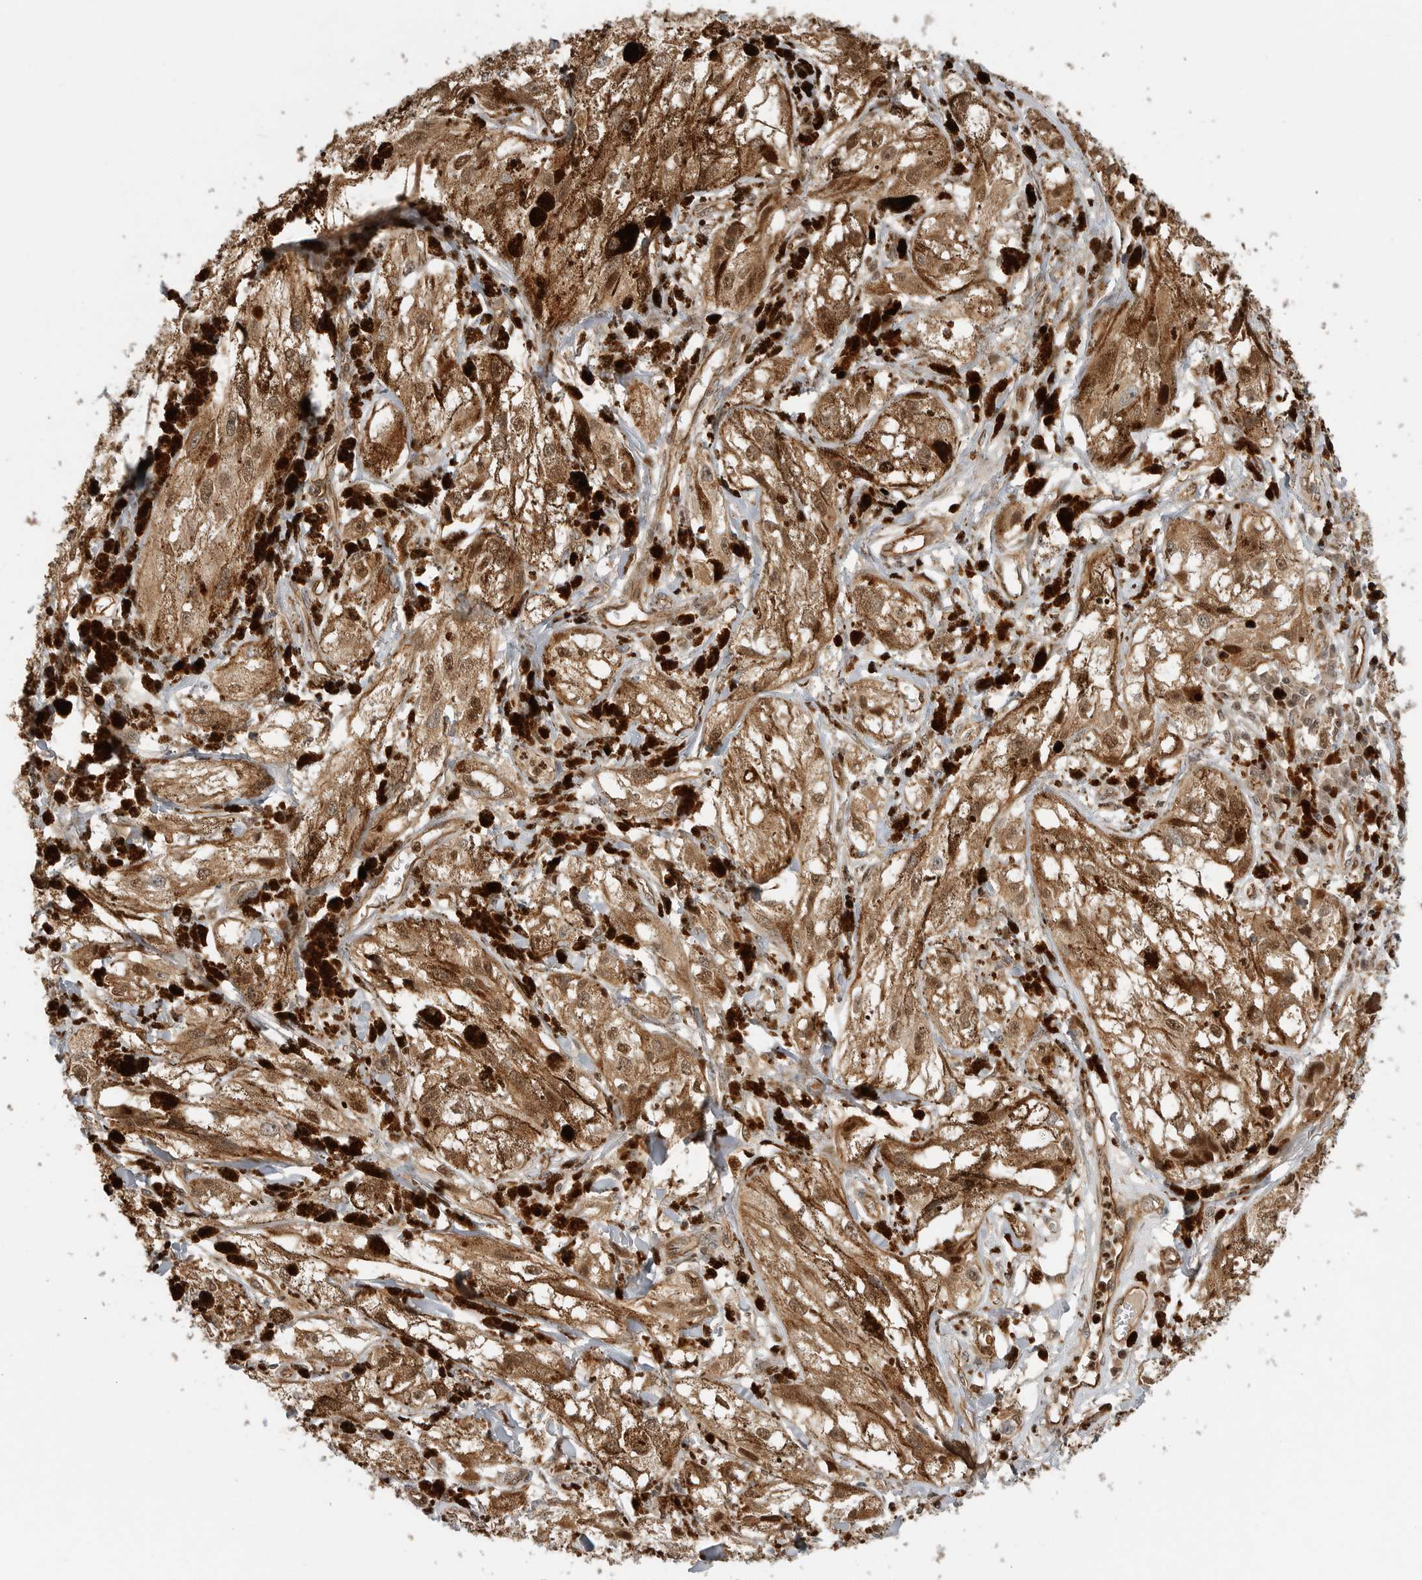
{"staining": {"intensity": "moderate", "quantity": ">75%", "location": "cytoplasmic/membranous,nuclear"}, "tissue": "melanoma", "cell_type": "Tumor cells", "image_type": "cancer", "snomed": [{"axis": "morphology", "description": "Malignant melanoma, NOS"}, {"axis": "topography", "description": "Skin"}], "caption": "IHC (DAB (3,3'-diaminobenzidine)) staining of human malignant melanoma displays moderate cytoplasmic/membranous and nuclear protein positivity in about >75% of tumor cells.", "gene": "STRAP", "patient": {"sex": "male", "age": 88}}